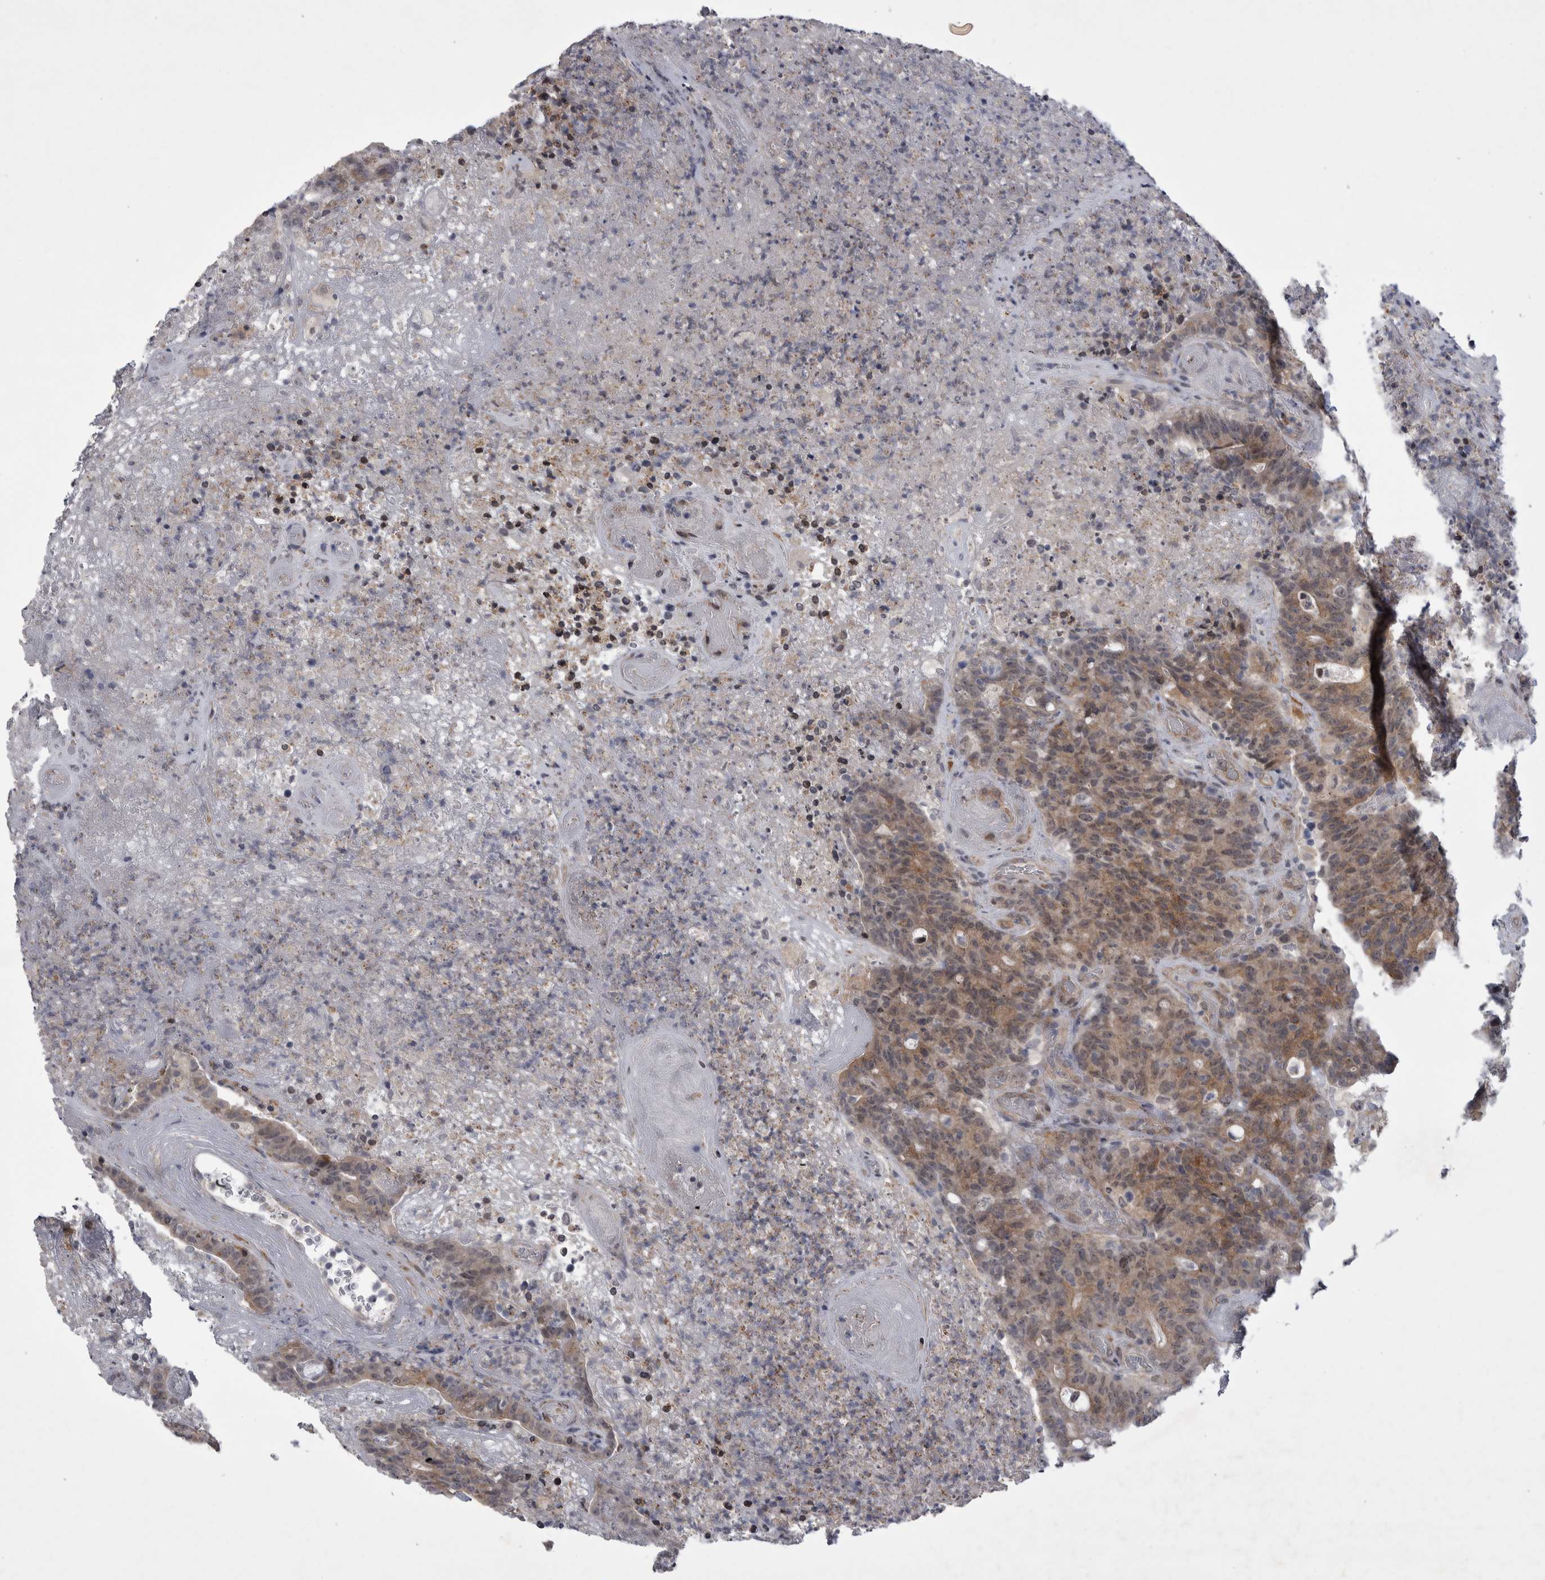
{"staining": {"intensity": "weak", "quantity": ">75%", "location": "cytoplasmic/membranous"}, "tissue": "colorectal cancer", "cell_type": "Tumor cells", "image_type": "cancer", "snomed": [{"axis": "morphology", "description": "Normal tissue, NOS"}, {"axis": "morphology", "description": "Adenocarcinoma, NOS"}, {"axis": "topography", "description": "Colon"}], "caption": "Colorectal cancer (adenocarcinoma) was stained to show a protein in brown. There is low levels of weak cytoplasmic/membranous positivity in about >75% of tumor cells.", "gene": "PARP11", "patient": {"sex": "female", "age": 75}}